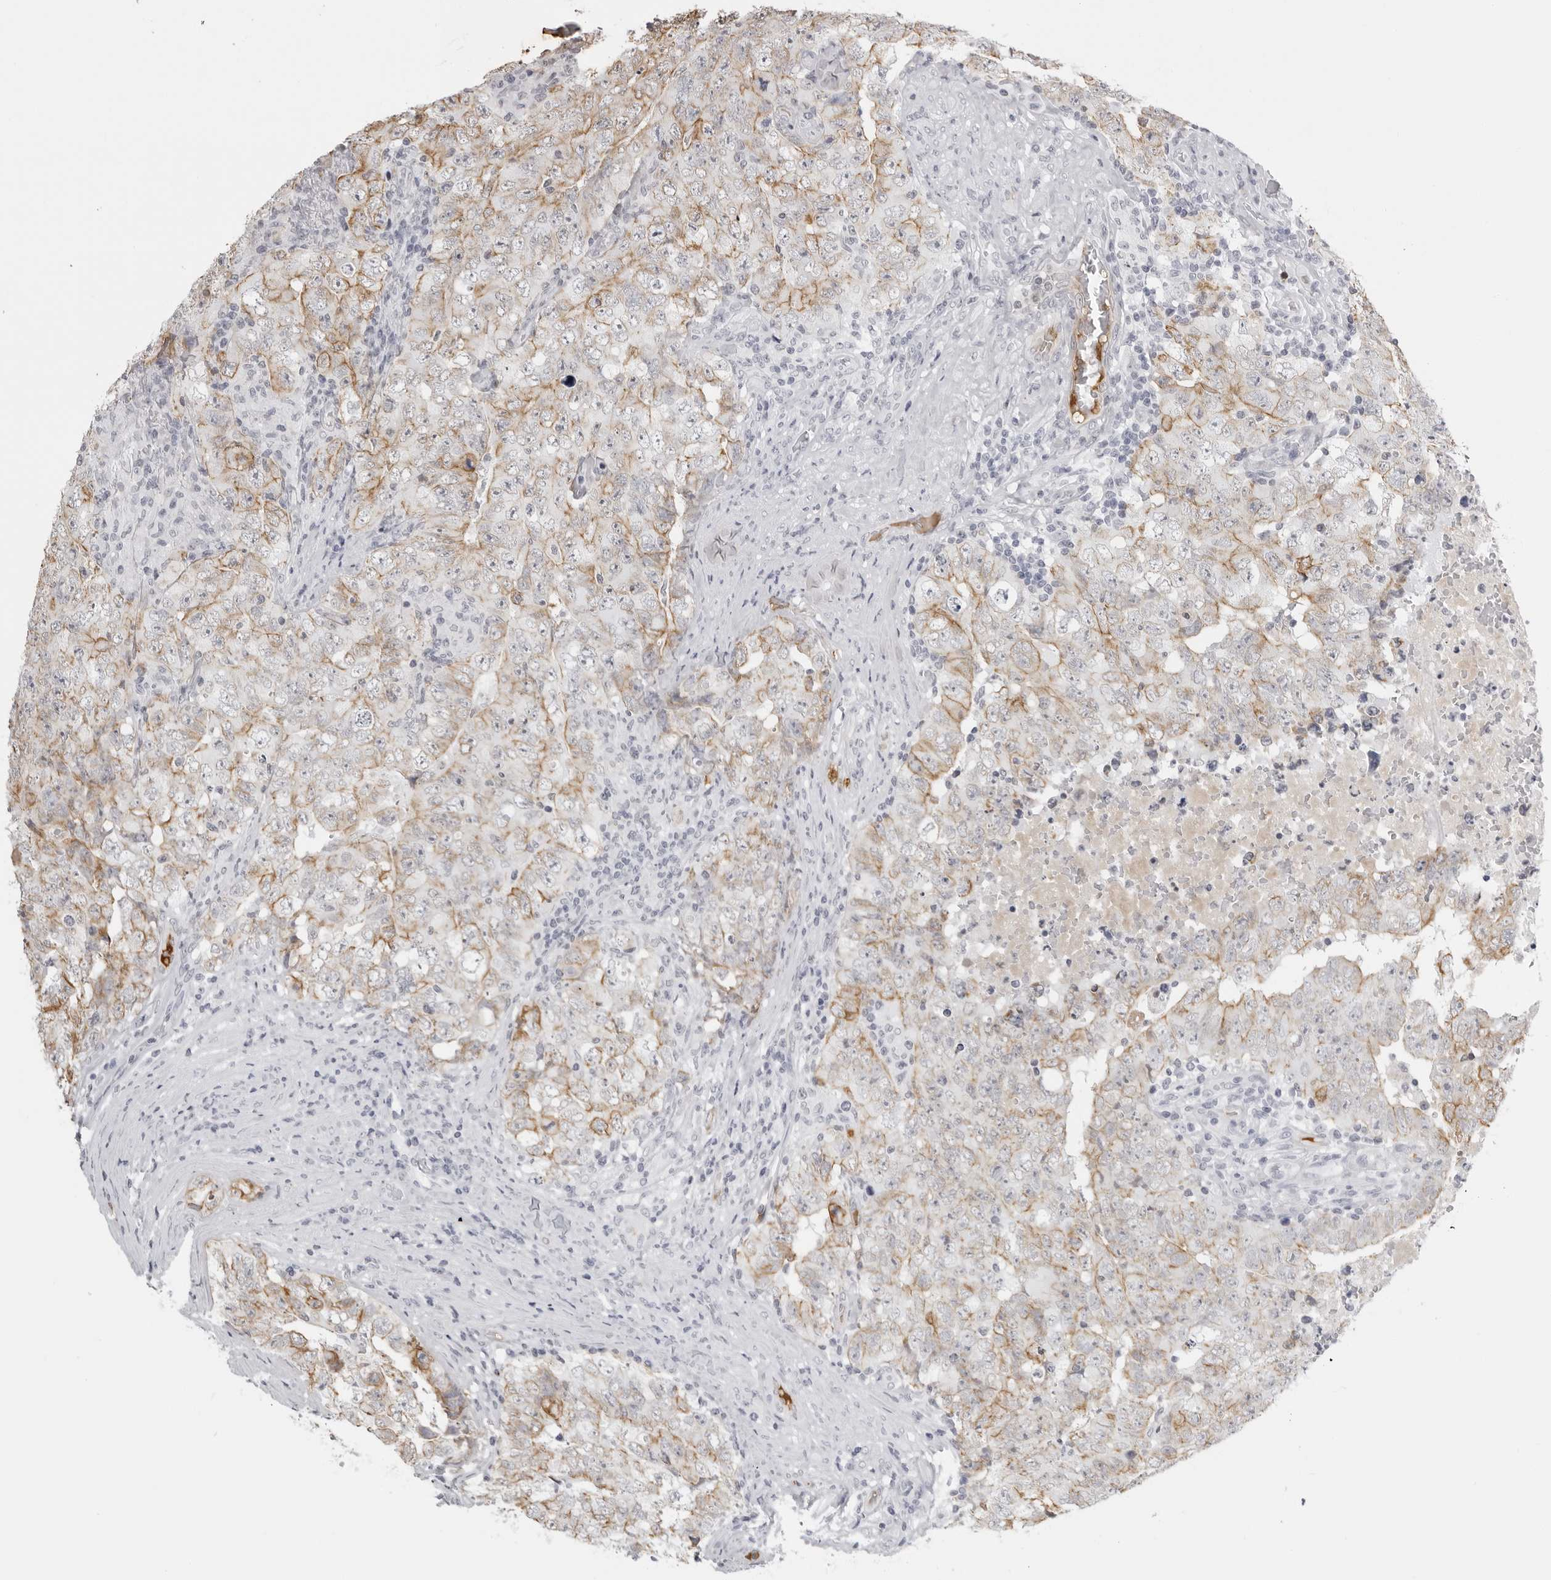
{"staining": {"intensity": "weak", "quantity": "25%-75%", "location": "cytoplasmic/membranous"}, "tissue": "testis cancer", "cell_type": "Tumor cells", "image_type": "cancer", "snomed": [{"axis": "morphology", "description": "Carcinoma, Embryonal, NOS"}, {"axis": "topography", "description": "Testis"}], "caption": "Embryonal carcinoma (testis) was stained to show a protein in brown. There is low levels of weak cytoplasmic/membranous positivity in approximately 25%-75% of tumor cells.", "gene": "SERPINF2", "patient": {"sex": "male", "age": 26}}